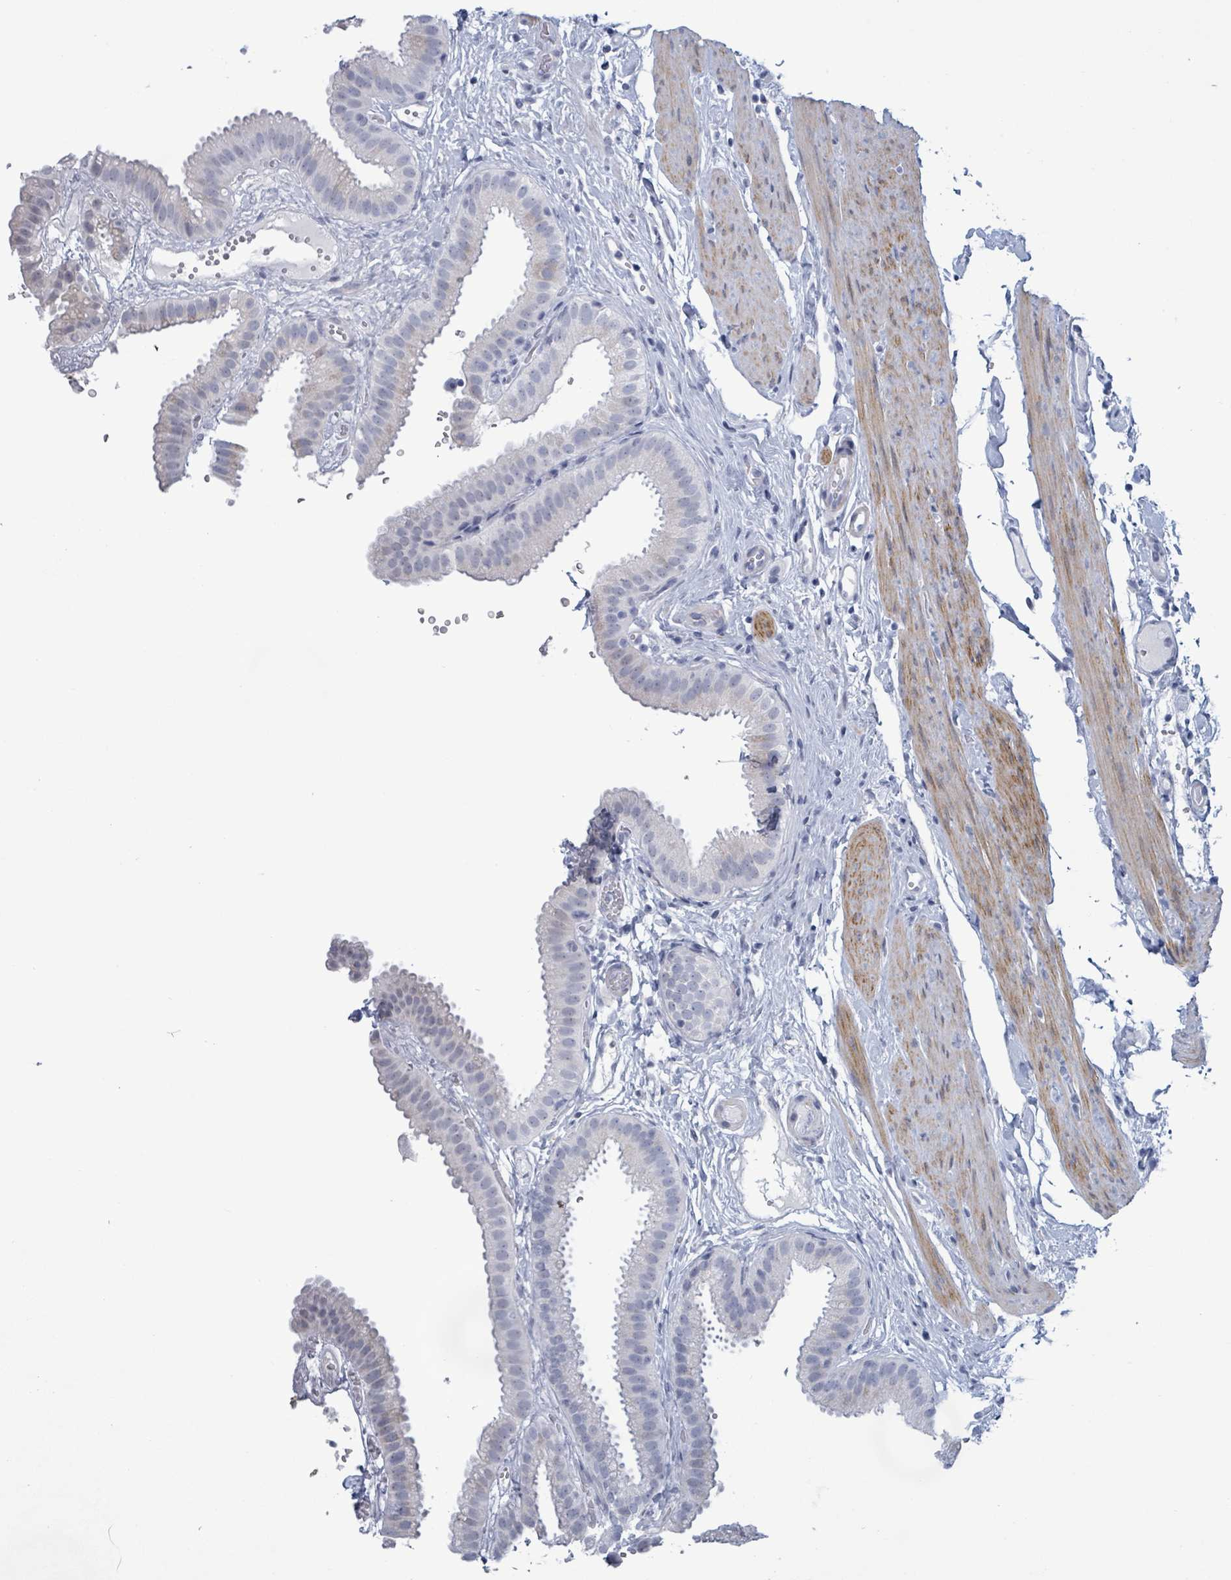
{"staining": {"intensity": "negative", "quantity": "none", "location": "none"}, "tissue": "gallbladder", "cell_type": "Glandular cells", "image_type": "normal", "snomed": [{"axis": "morphology", "description": "Normal tissue, NOS"}, {"axis": "topography", "description": "Gallbladder"}], "caption": "The histopathology image demonstrates no staining of glandular cells in benign gallbladder.", "gene": "ZNF771", "patient": {"sex": "female", "age": 61}}